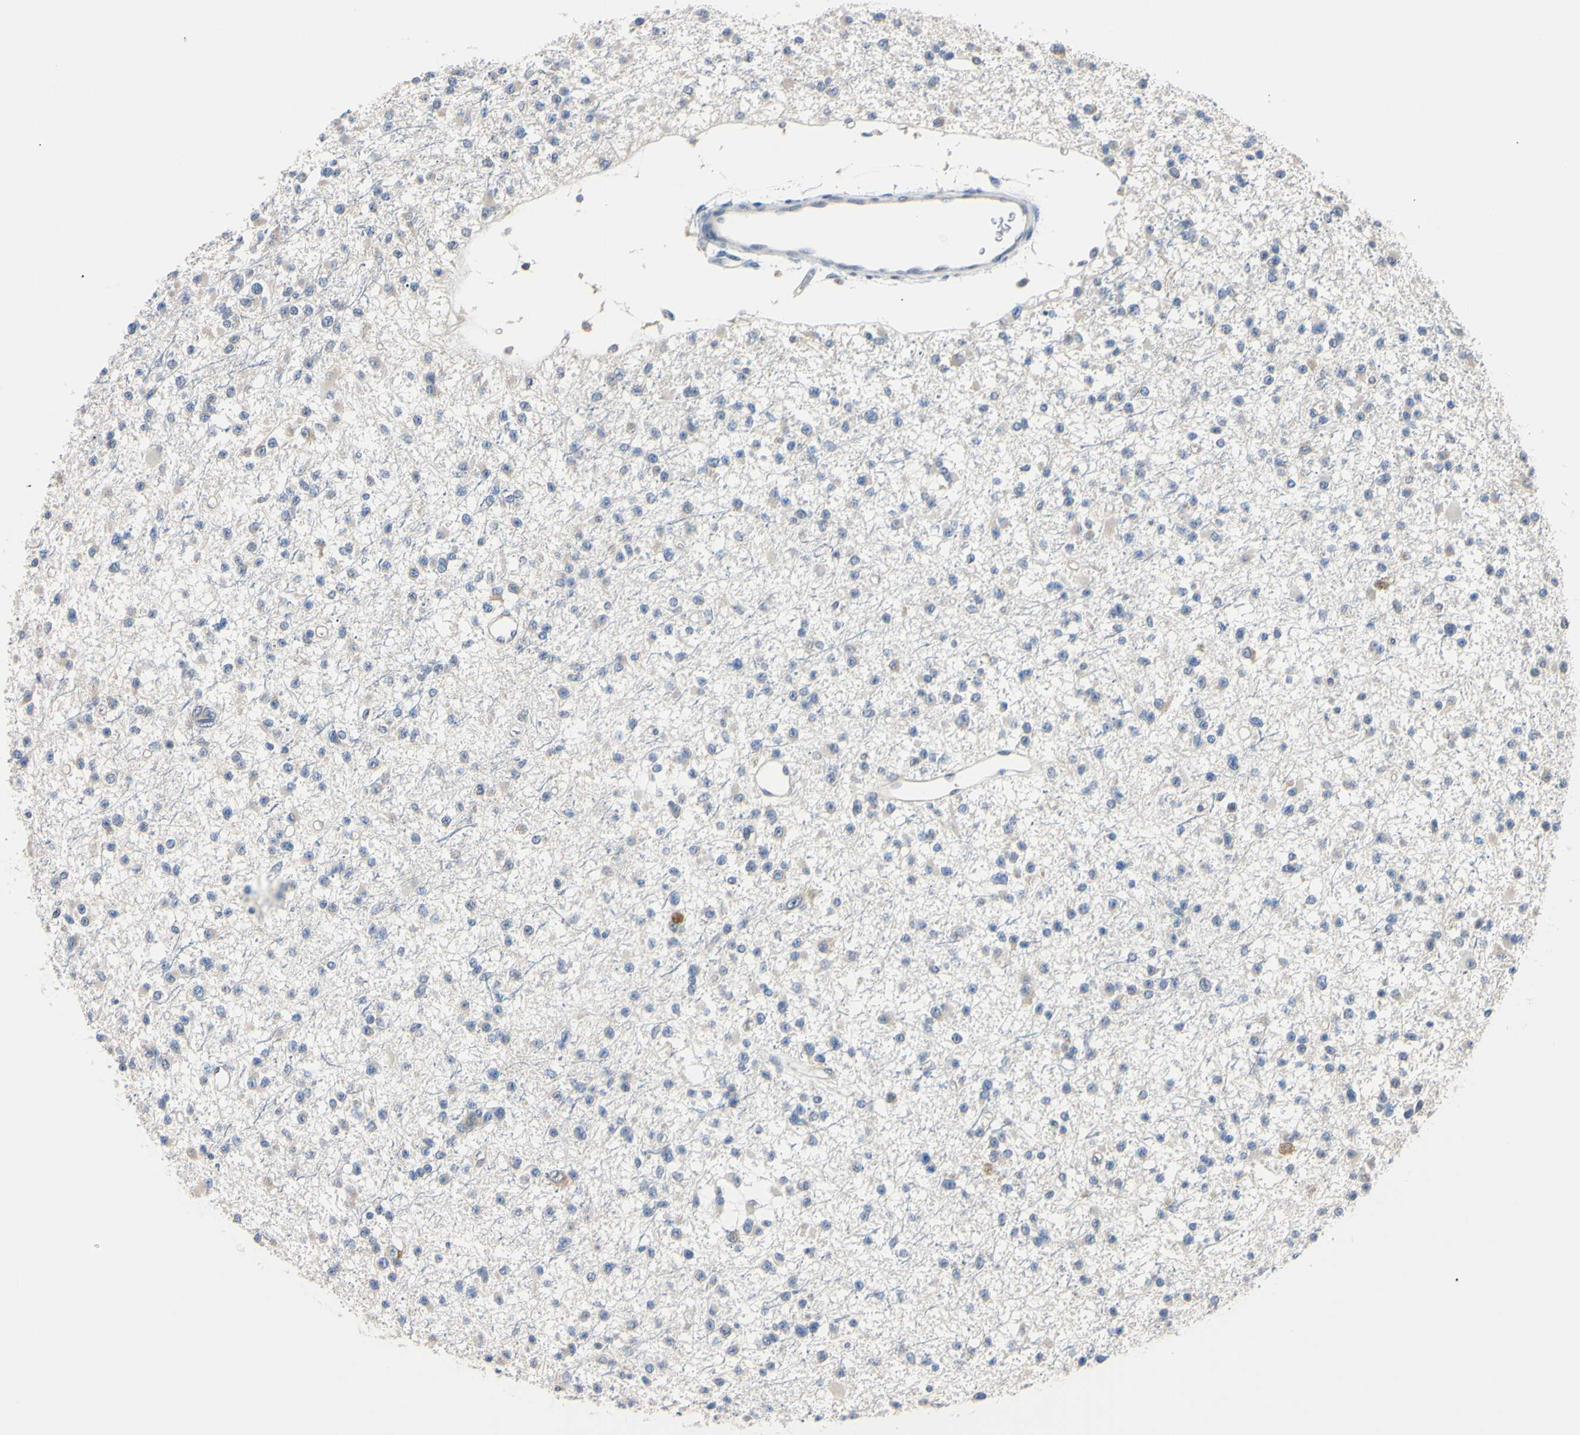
{"staining": {"intensity": "negative", "quantity": "none", "location": "none"}, "tissue": "glioma", "cell_type": "Tumor cells", "image_type": "cancer", "snomed": [{"axis": "morphology", "description": "Glioma, malignant, Low grade"}, {"axis": "topography", "description": "Brain"}], "caption": "Tumor cells are negative for protein expression in human glioma.", "gene": "RARS1", "patient": {"sex": "female", "age": 22}}